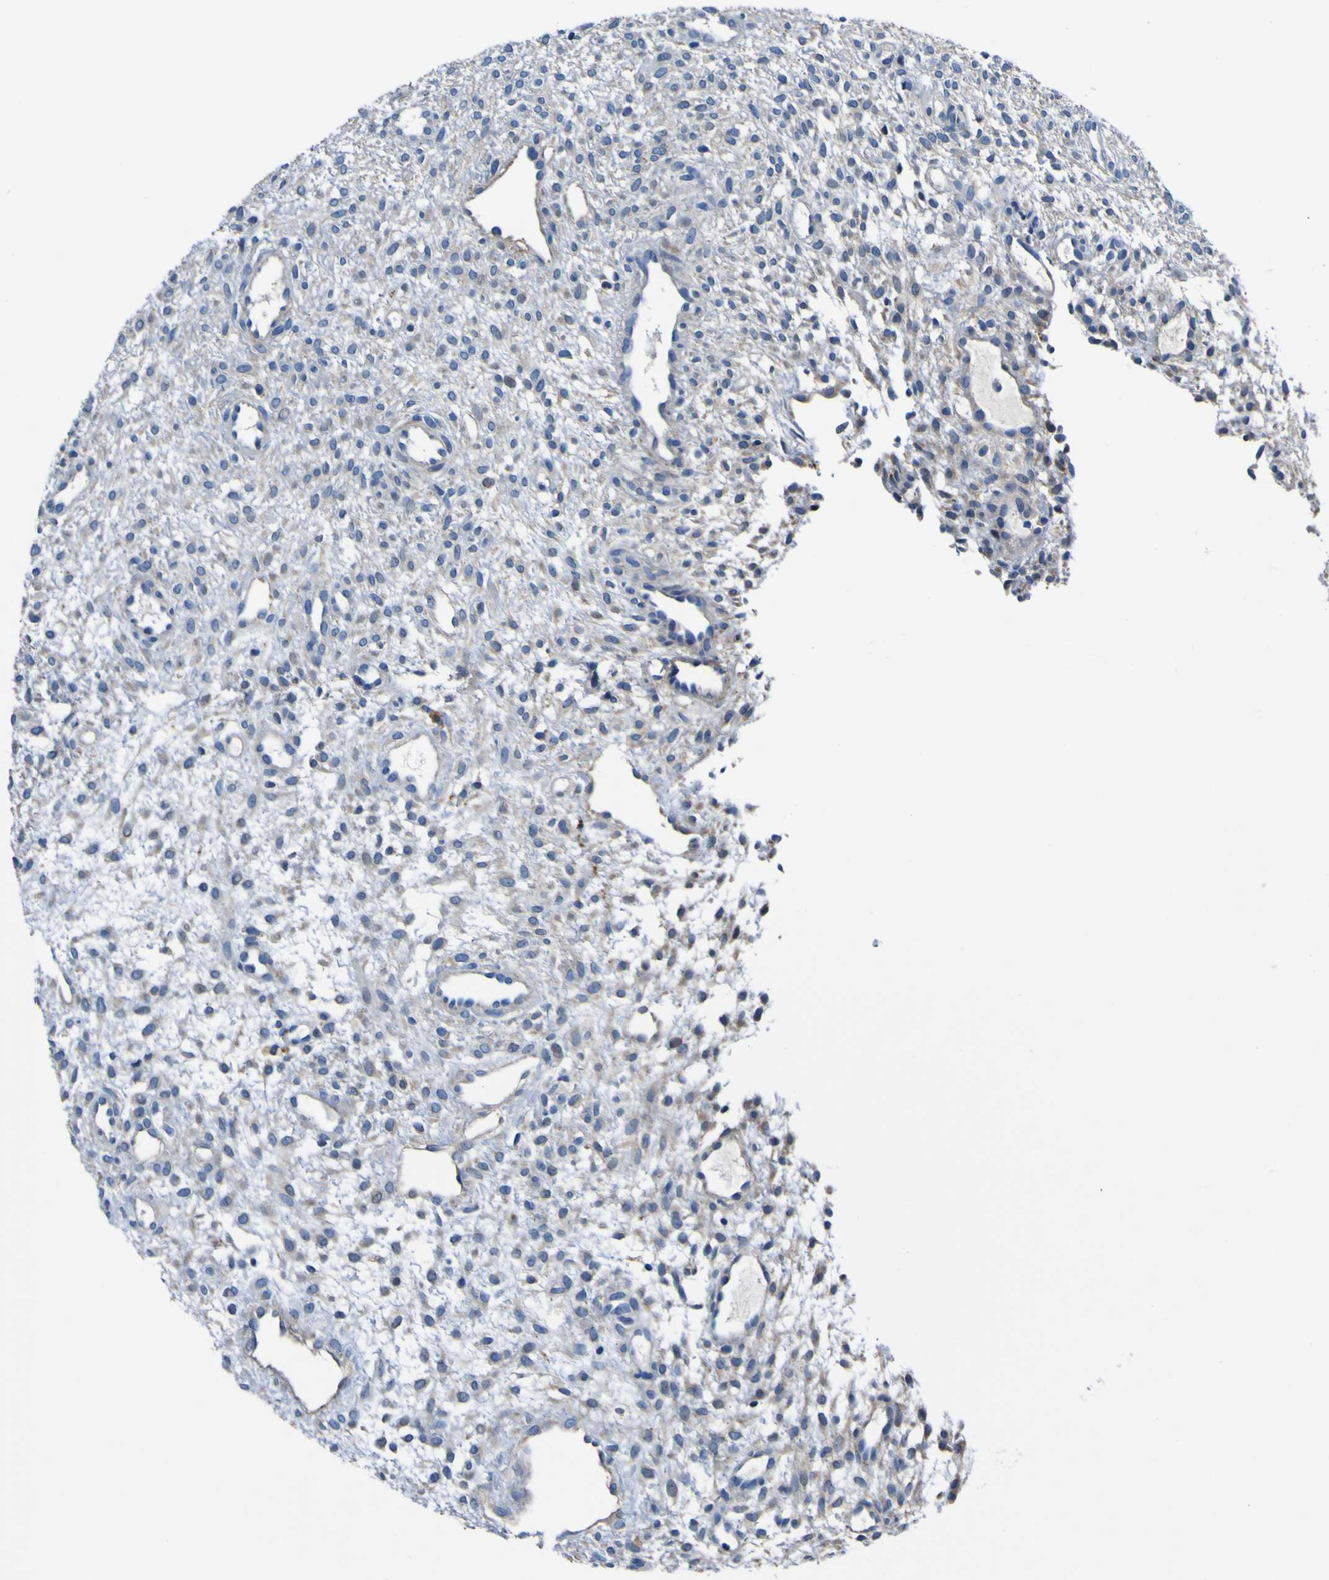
{"staining": {"intensity": "weak", "quantity": "<25%", "location": "cytoplasmic/membranous"}, "tissue": "ovary", "cell_type": "Ovarian stroma cells", "image_type": "normal", "snomed": [{"axis": "morphology", "description": "Normal tissue, NOS"}, {"axis": "morphology", "description": "Cyst, NOS"}, {"axis": "topography", "description": "Ovary"}], "caption": "Image shows no significant protein expression in ovarian stroma cells of benign ovary. The staining is performed using DAB (3,3'-diaminobenzidine) brown chromogen with nuclei counter-stained in using hematoxylin.", "gene": "AGAP3", "patient": {"sex": "female", "age": 18}}